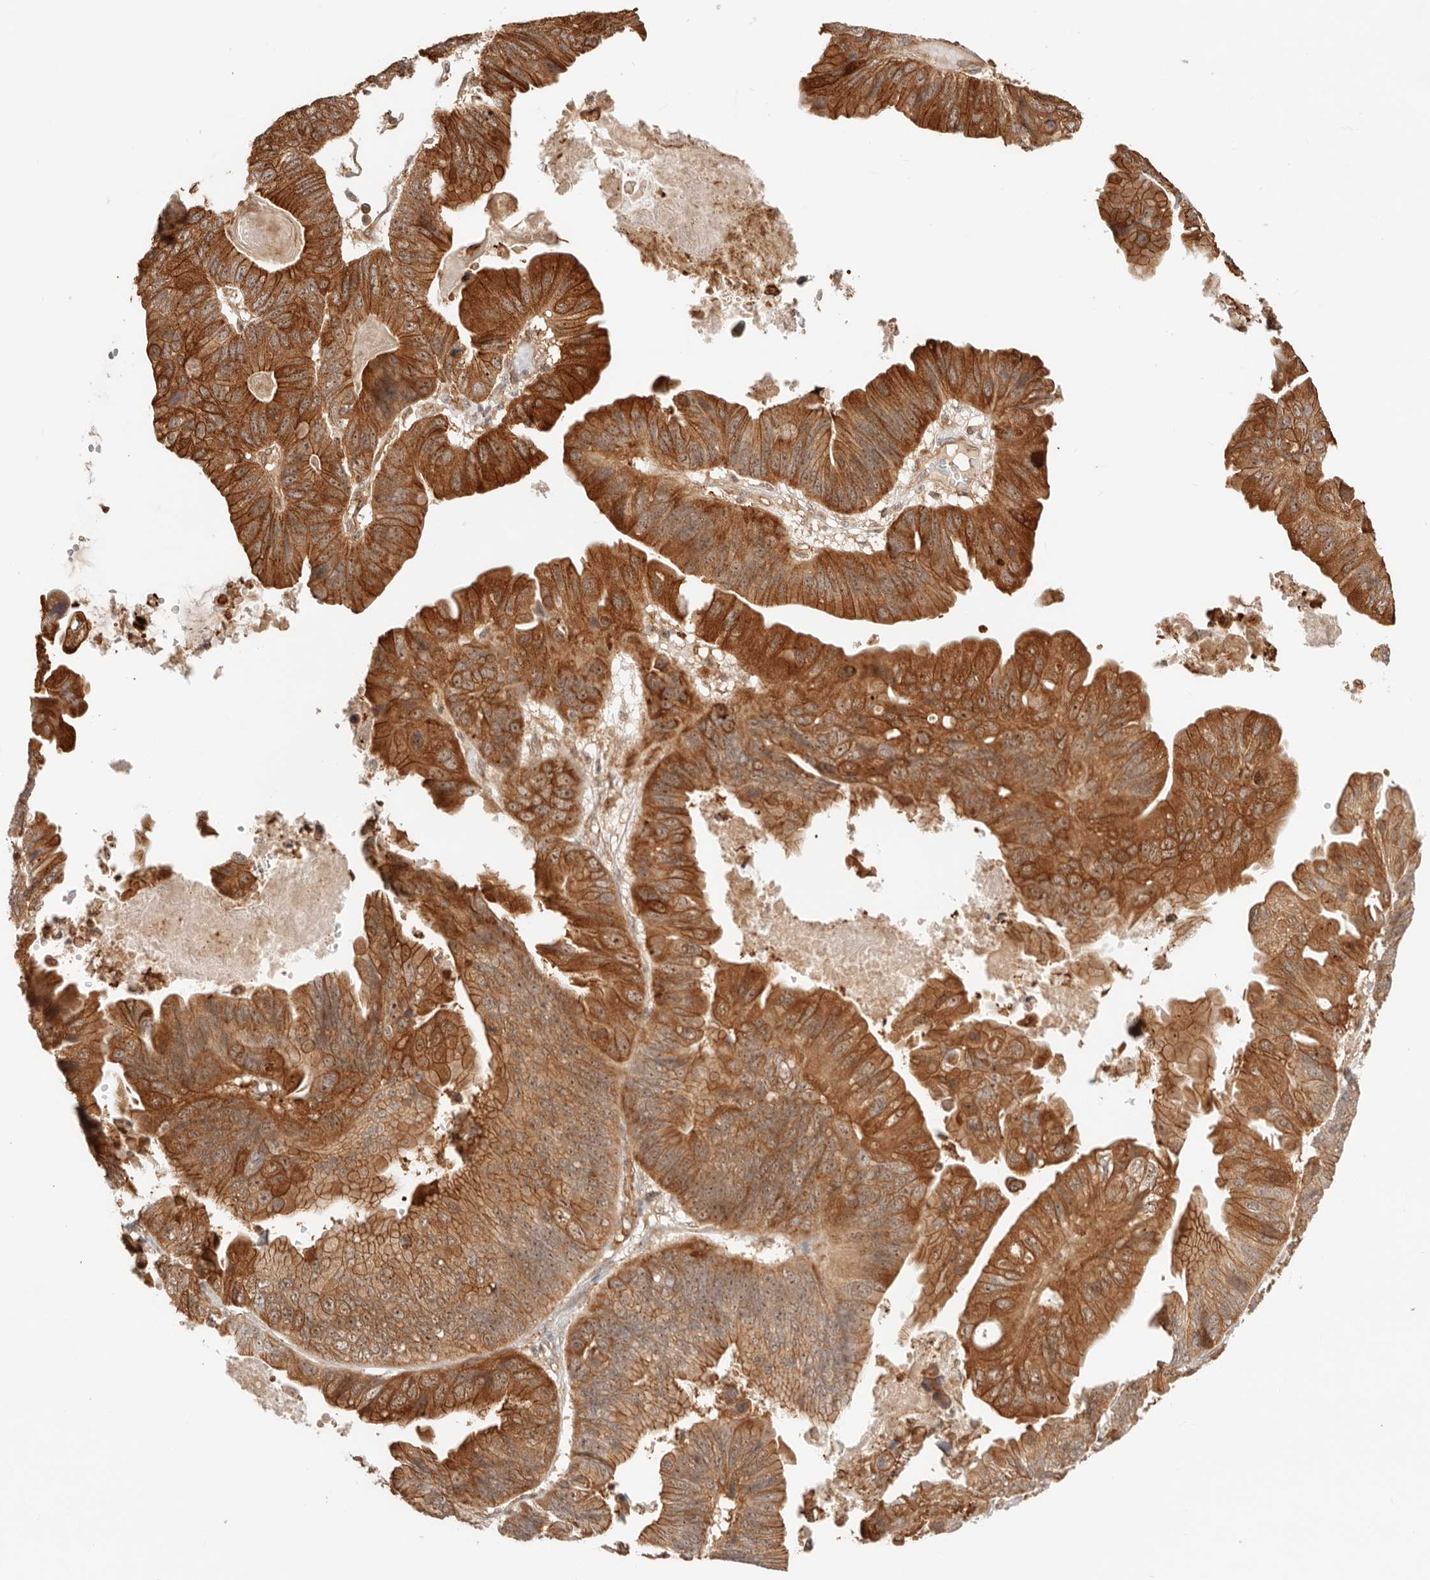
{"staining": {"intensity": "strong", "quantity": ">75%", "location": "cytoplasmic/membranous,nuclear"}, "tissue": "ovarian cancer", "cell_type": "Tumor cells", "image_type": "cancer", "snomed": [{"axis": "morphology", "description": "Cystadenocarcinoma, mucinous, NOS"}, {"axis": "topography", "description": "Ovary"}], "caption": "An IHC image of neoplastic tissue is shown. Protein staining in brown highlights strong cytoplasmic/membranous and nuclear positivity in ovarian cancer within tumor cells. The staining is performed using DAB (3,3'-diaminobenzidine) brown chromogen to label protein expression. The nuclei are counter-stained blue using hematoxylin.", "gene": "HEXD", "patient": {"sex": "female", "age": 61}}